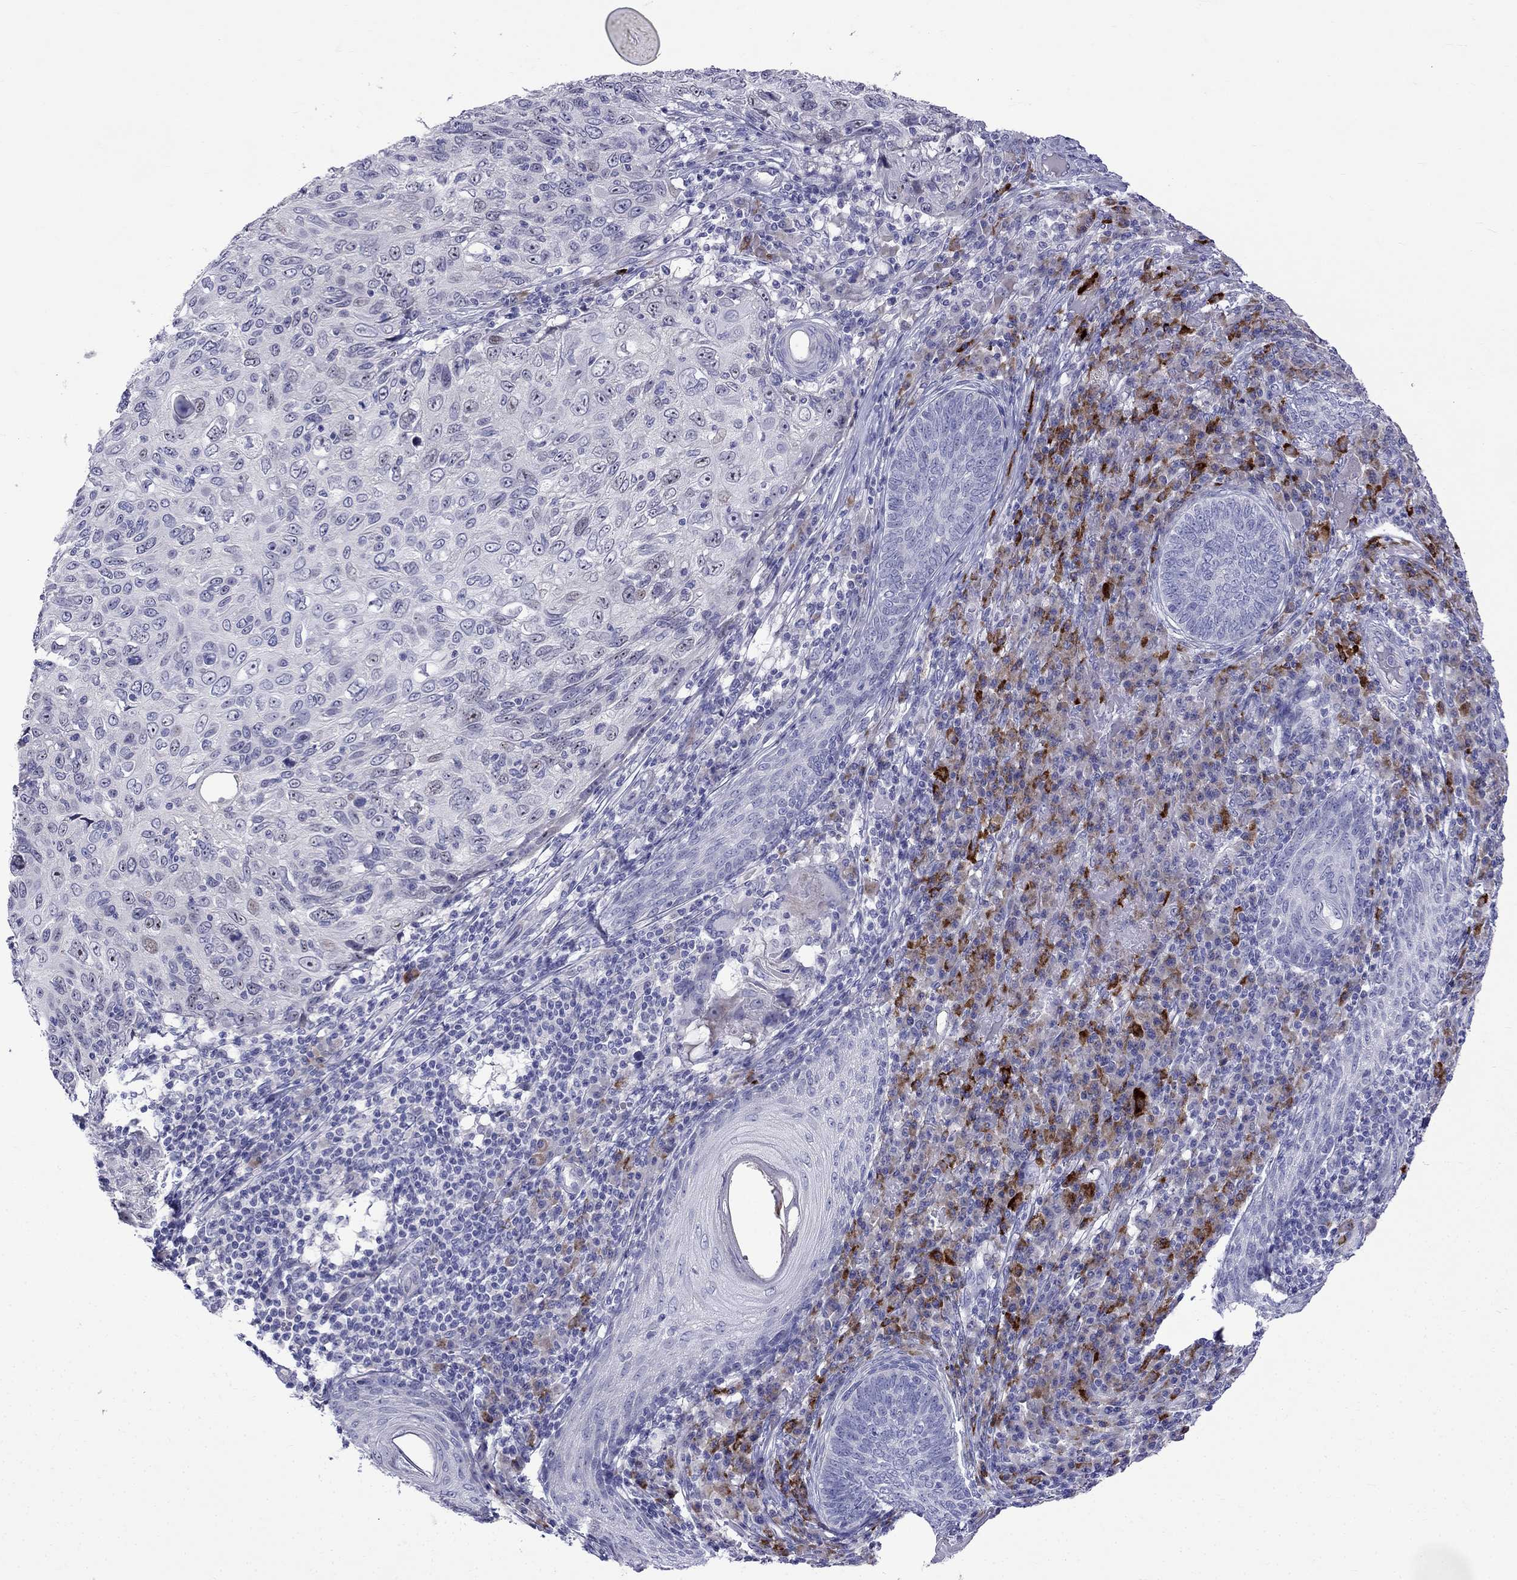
{"staining": {"intensity": "negative", "quantity": "none", "location": "none"}, "tissue": "skin cancer", "cell_type": "Tumor cells", "image_type": "cancer", "snomed": [{"axis": "morphology", "description": "Squamous cell carcinoma, NOS"}, {"axis": "topography", "description": "Skin"}], "caption": "Skin cancer (squamous cell carcinoma) was stained to show a protein in brown. There is no significant expression in tumor cells.", "gene": "PATE1", "patient": {"sex": "male", "age": 92}}